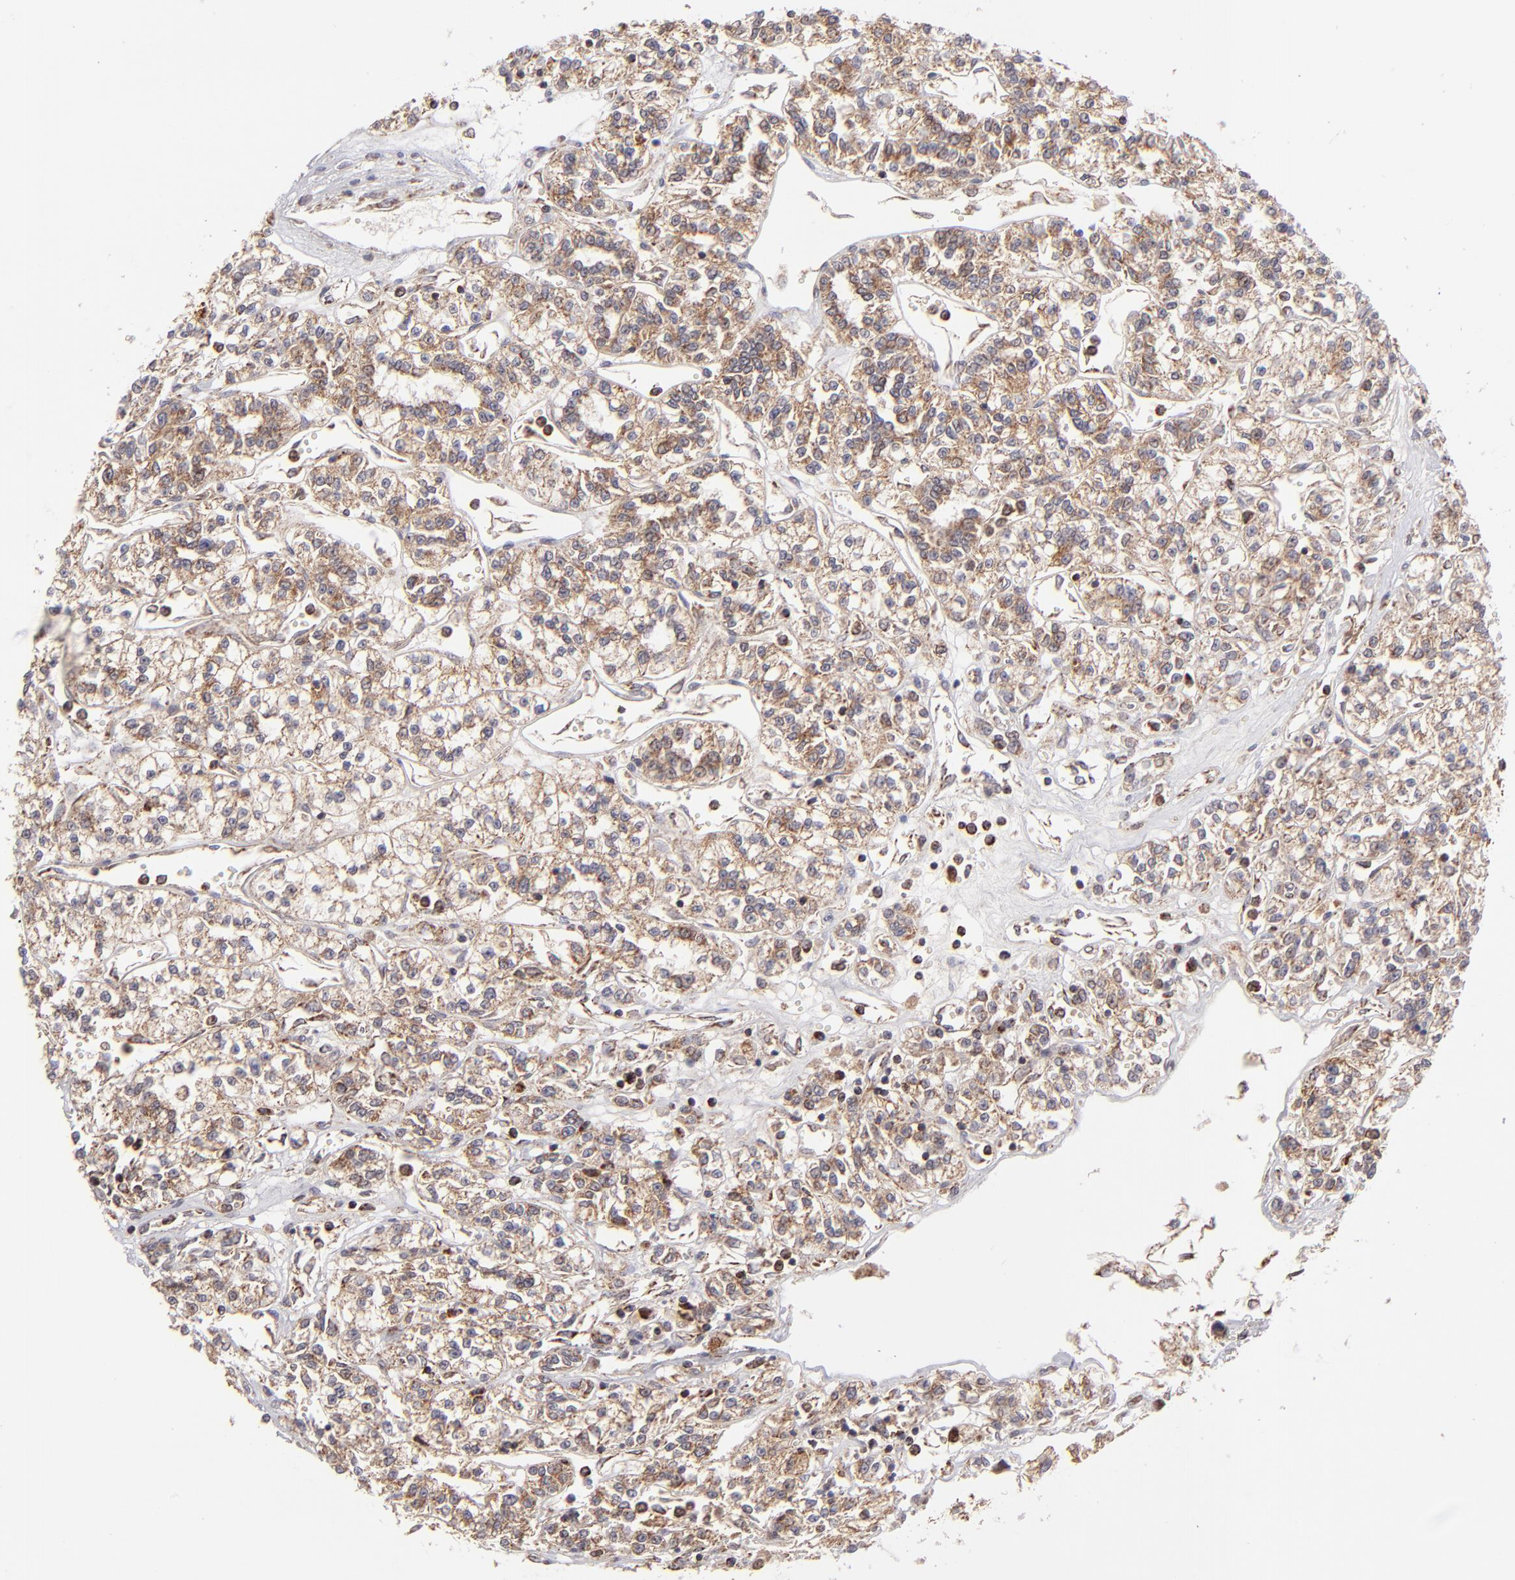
{"staining": {"intensity": "weak", "quantity": ">75%", "location": "cytoplasmic/membranous"}, "tissue": "renal cancer", "cell_type": "Tumor cells", "image_type": "cancer", "snomed": [{"axis": "morphology", "description": "Adenocarcinoma, NOS"}, {"axis": "topography", "description": "Kidney"}], "caption": "Tumor cells reveal low levels of weak cytoplasmic/membranous staining in about >75% of cells in human renal cancer. The protein is stained brown, and the nuclei are stained in blue (DAB IHC with brightfield microscopy, high magnification).", "gene": "SLC15A1", "patient": {"sex": "female", "age": 76}}